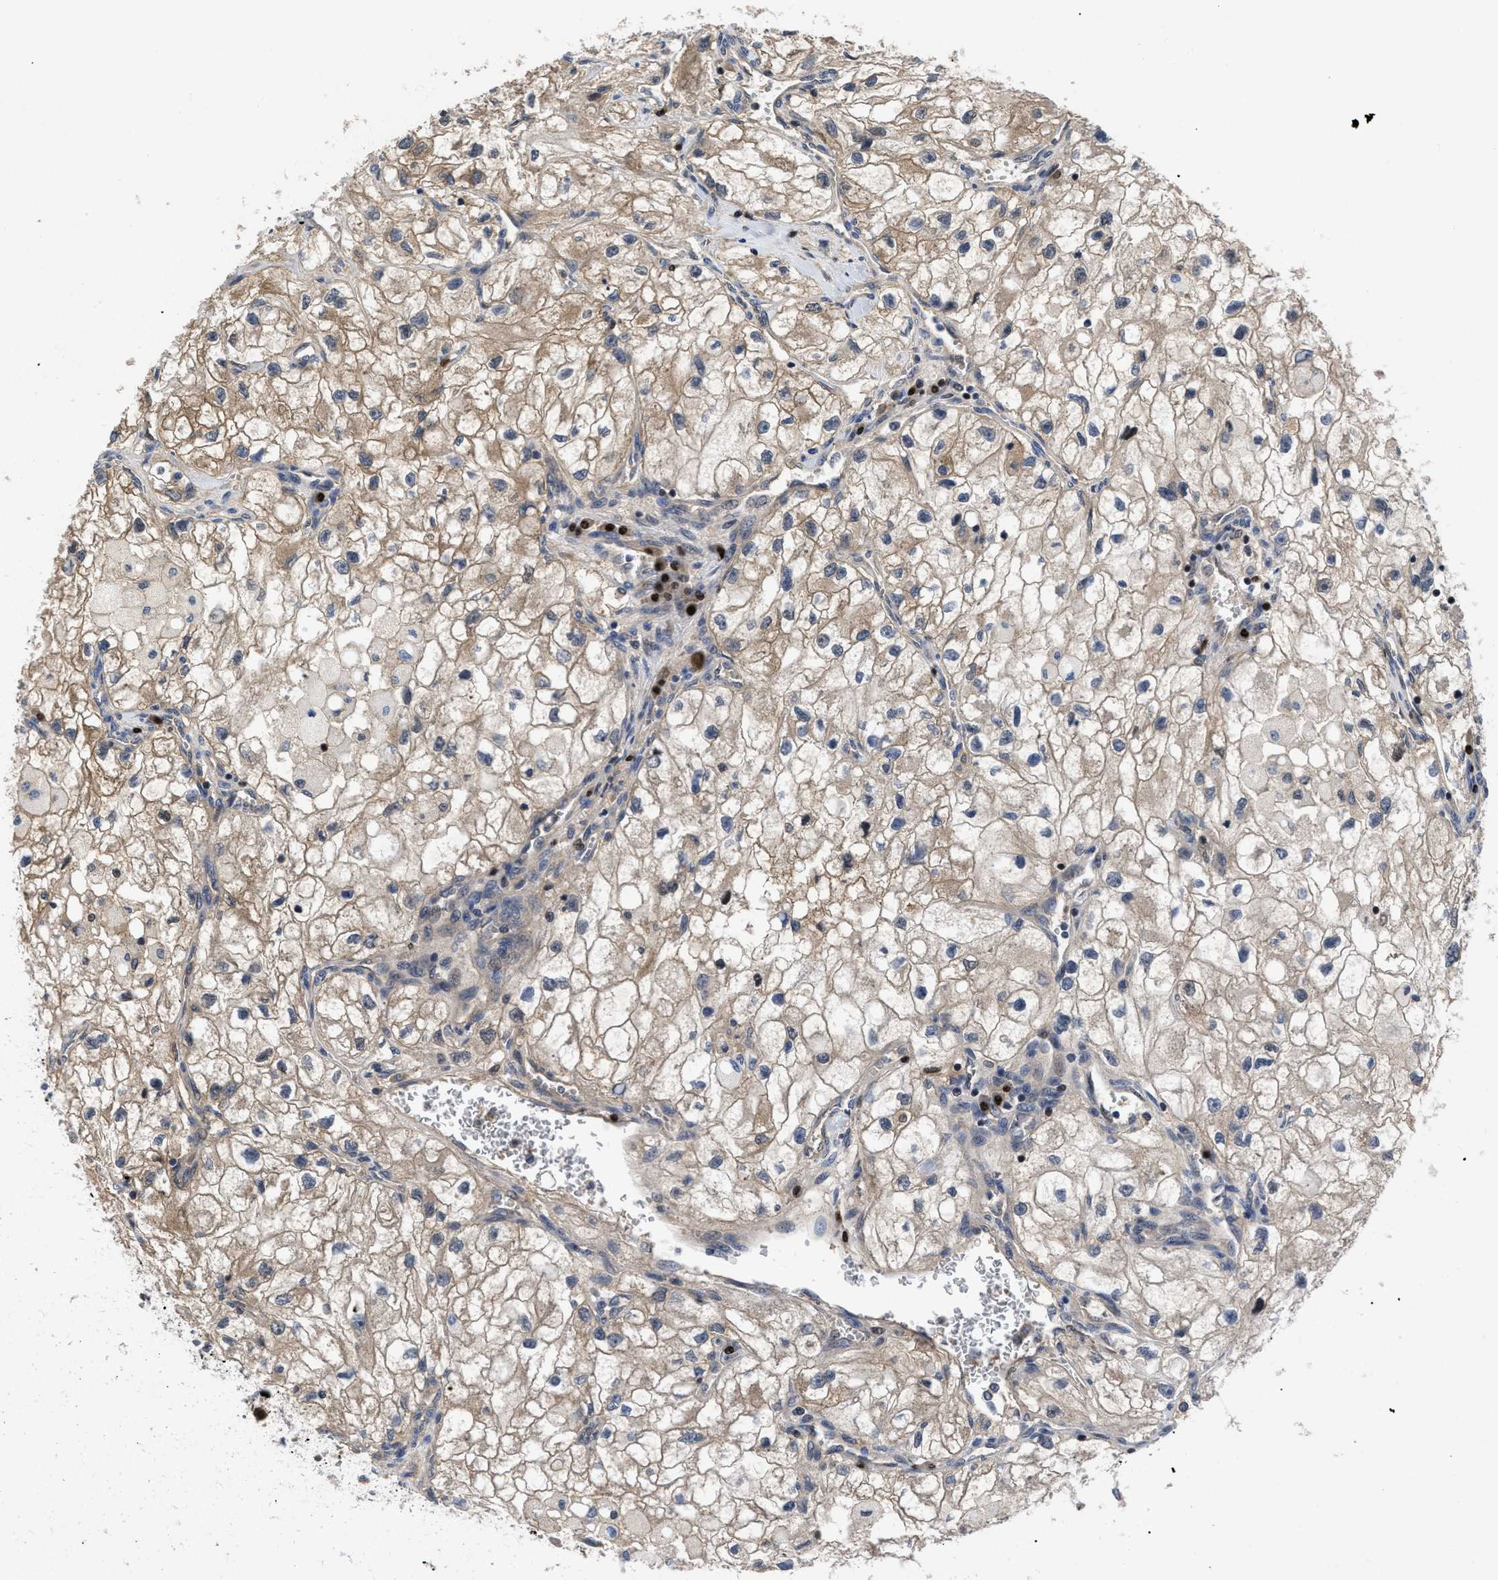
{"staining": {"intensity": "weak", "quantity": "25%-75%", "location": "cytoplasmic/membranous"}, "tissue": "renal cancer", "cell_type": "Tumor cells", "image_type": "cancer", "snomed": [{"axis": "morphology", "description": "Adenocarcinoma, NOS"}, {"axis": "topography", "description": "Kidney"}], "caption": "Immunohistochemistry (IHC) of renal adenocarcinoma exhibits low levels of weak cytoplasmic/membranous expression in about 25%-75% of tumor cells.", "gene": "FAM200A", "patient": {"sex": "female", "age": 70}}